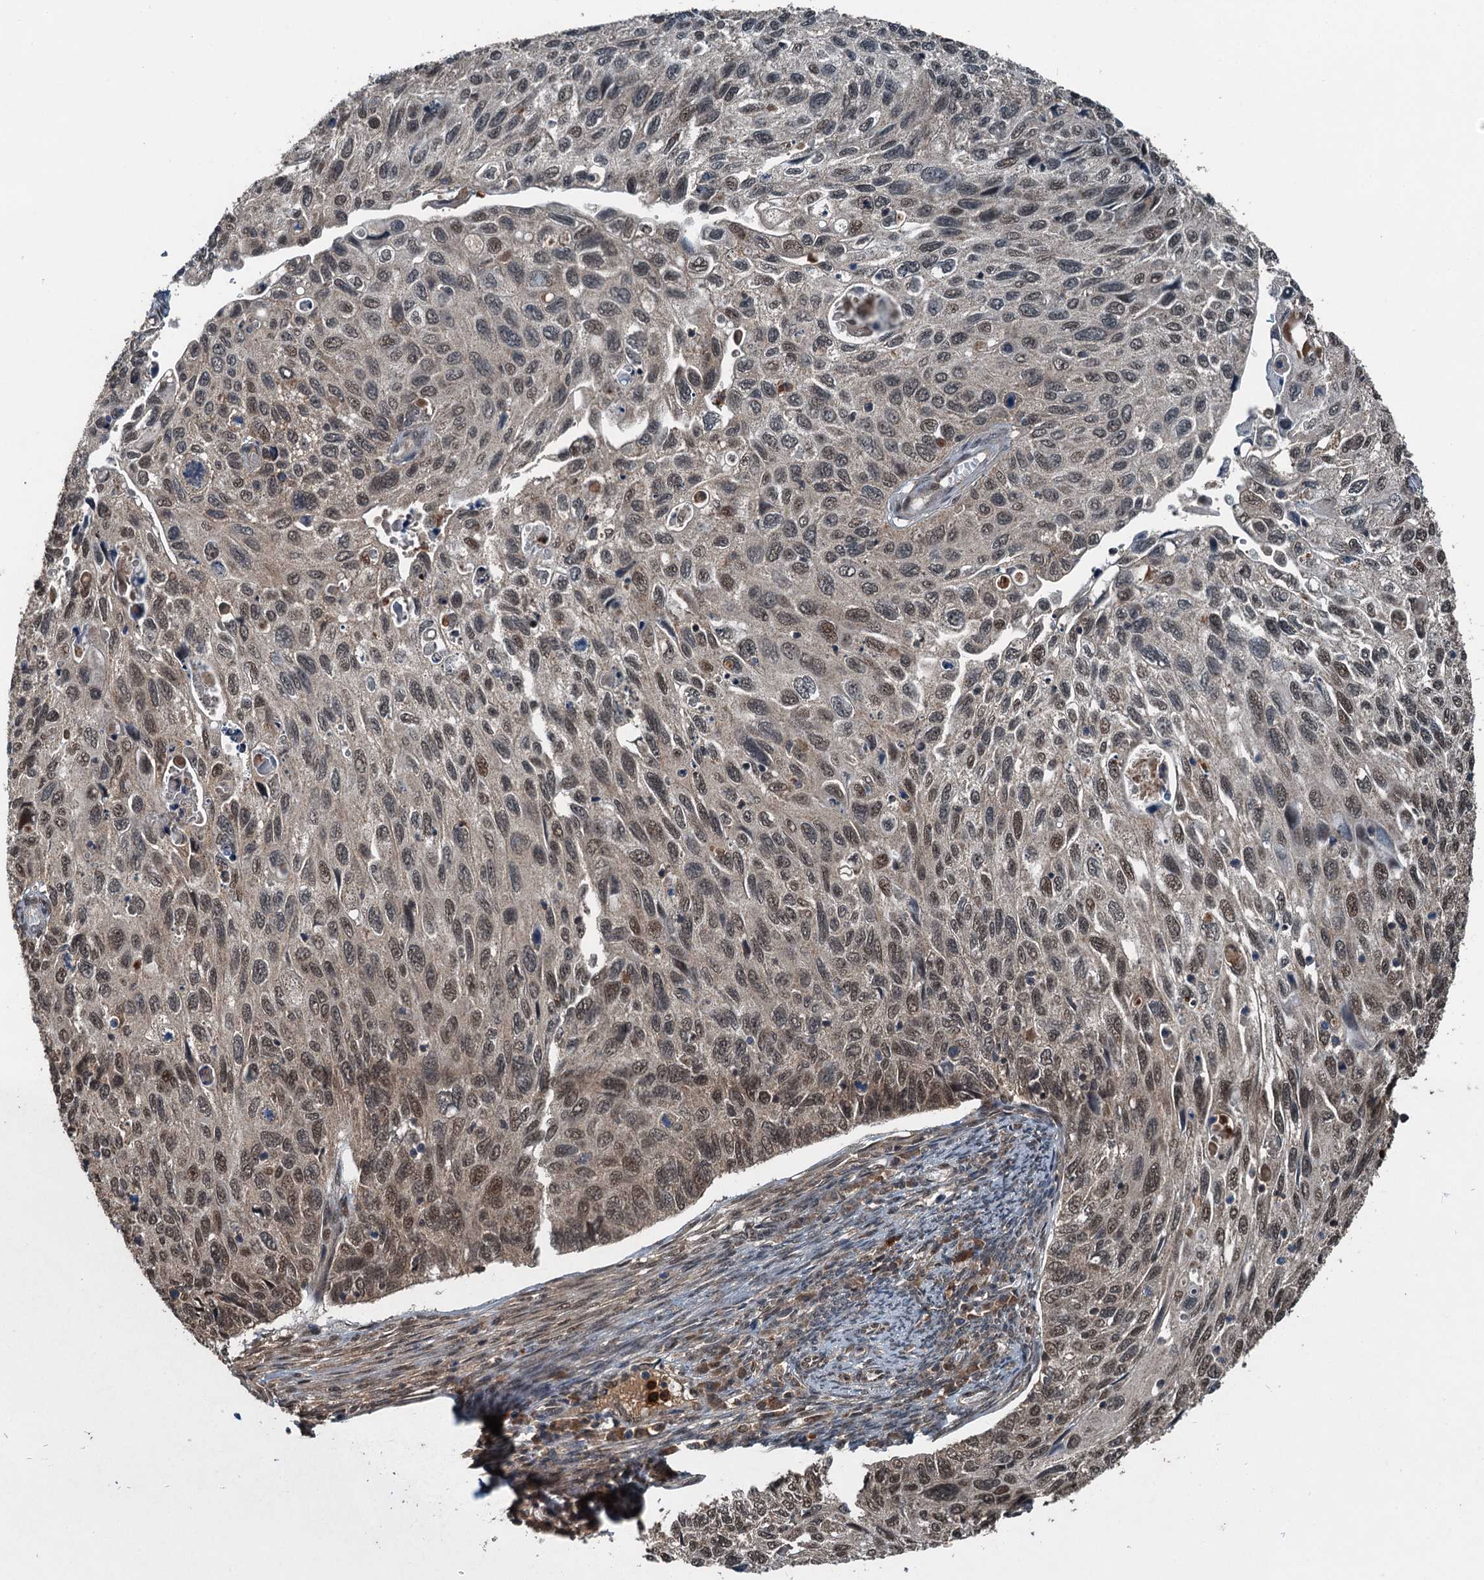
{"staining": {"intensity": "moderate", "quantity": "25%-75%", "location": "nuclear"}, "tissue": "cervical cancer", "cell_type": "Tumor cells", "image_type": "cancer", "snomed": [{"axis": "morphology", "description": "Squamous cell carcinoma, NOS"}, {"axis": "topography", "description": "Cervix"}], "caption": "Moderate nuclear protein positivity is seen in about 25%-75% of tumor cells in cervical squamous cell carcinoma.", "gene": "UBXN6", "patient": {"sex": "female", "age": 70}}